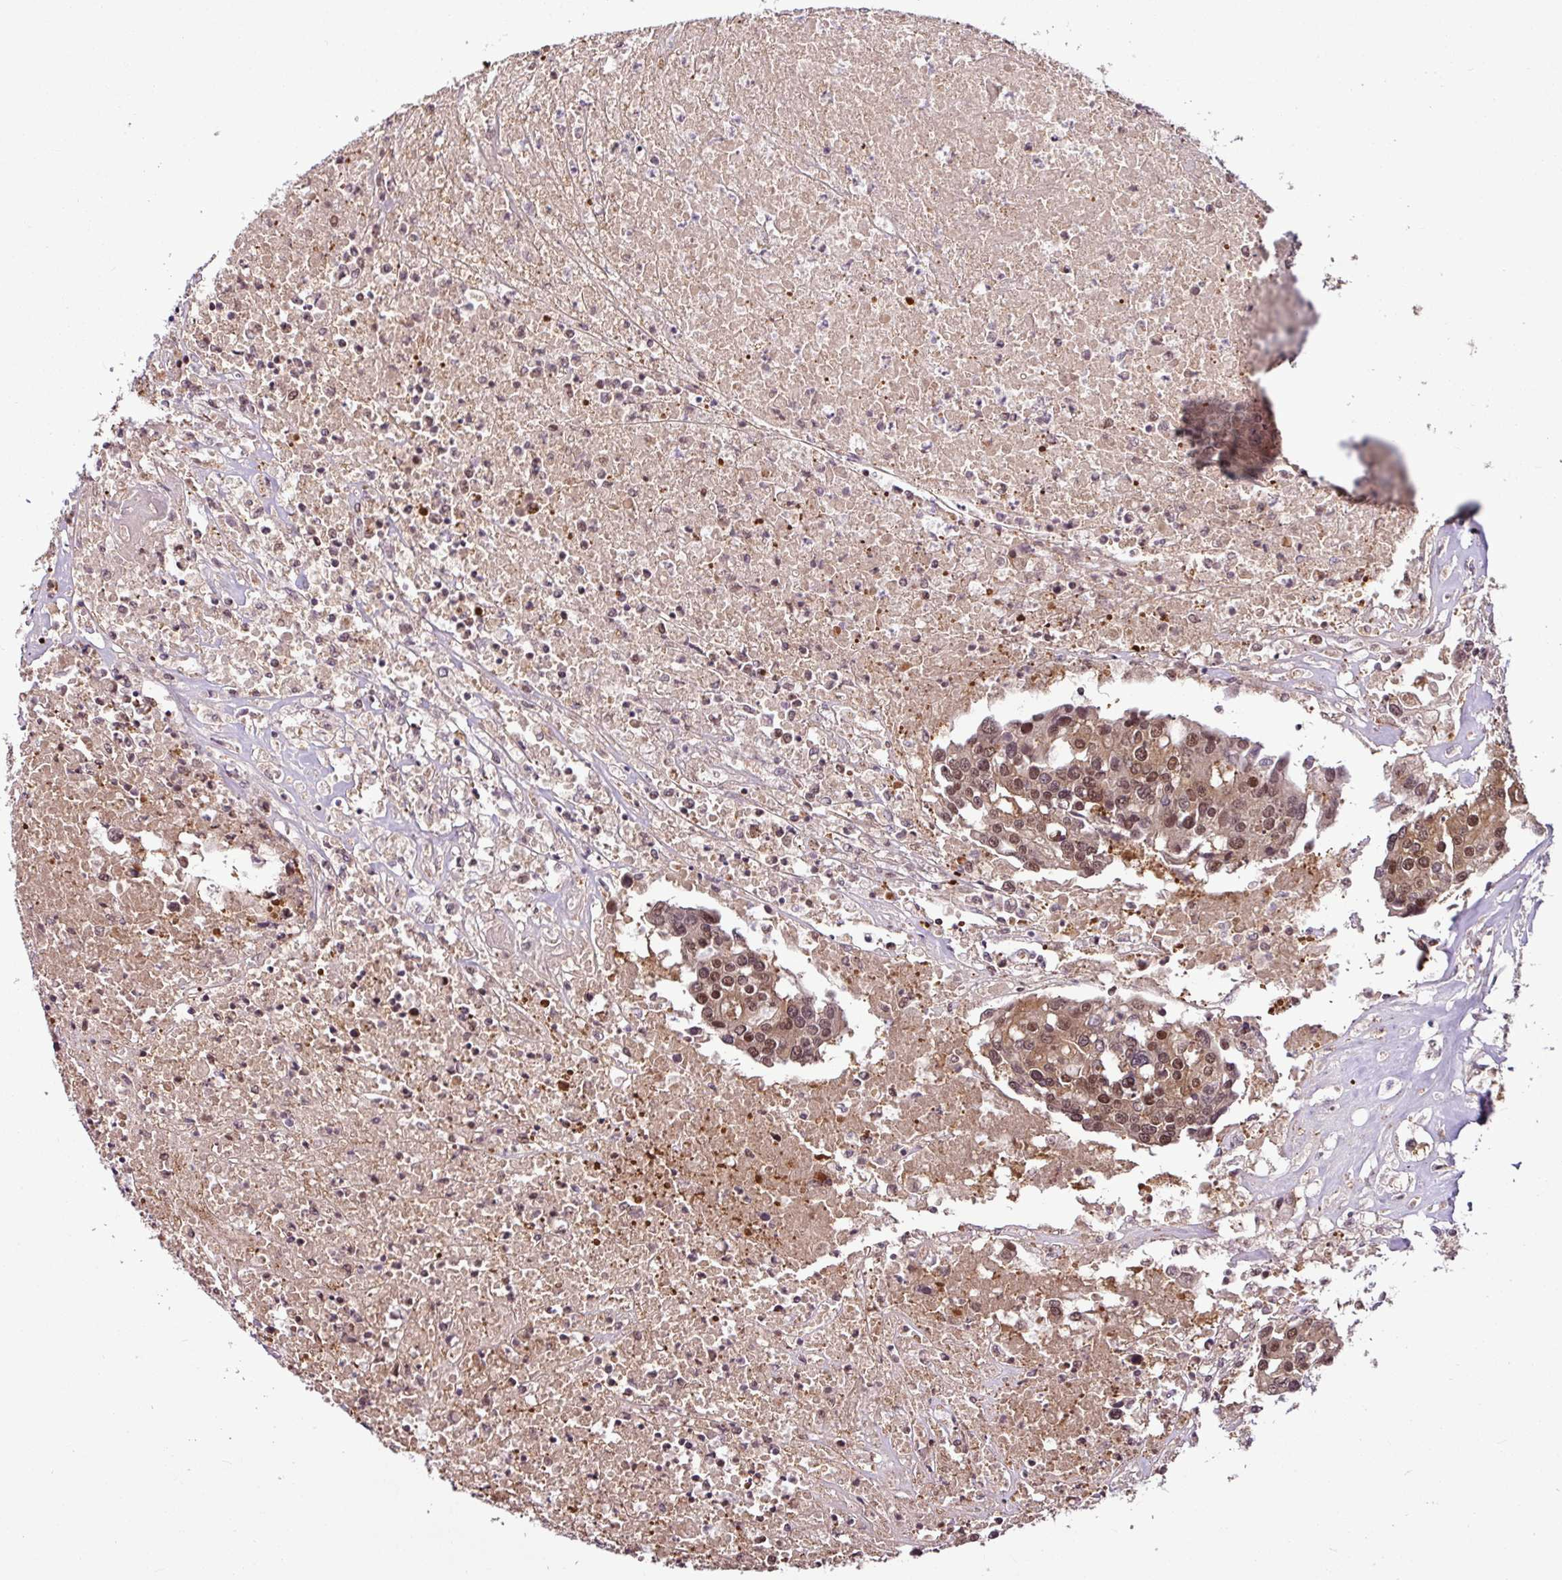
{"staining": {"intensity": "moderate", "quantity": ">75%", "location": "cytoplasmic/membranous,nuclear"}, "tissue": "colorectal cancer", "cell_type": "Tumor cells", "image_type": "cancer", "snomed": [{"axis": "morphology", "description": "Adenocarcinoma, NOS"}, {"axis": "topography", "description": "Colon"}], "caption": "Colorectal adenocarcinoma stained with DAB (3,3'-diaminobenzidine) IHC exhibits medium levels of moderate cytoplasmic/membranous and nuclear expression in about >75% of tumor cells.", "gene": "ITPKC", "patient": {"sex": "male", "age": 77}}